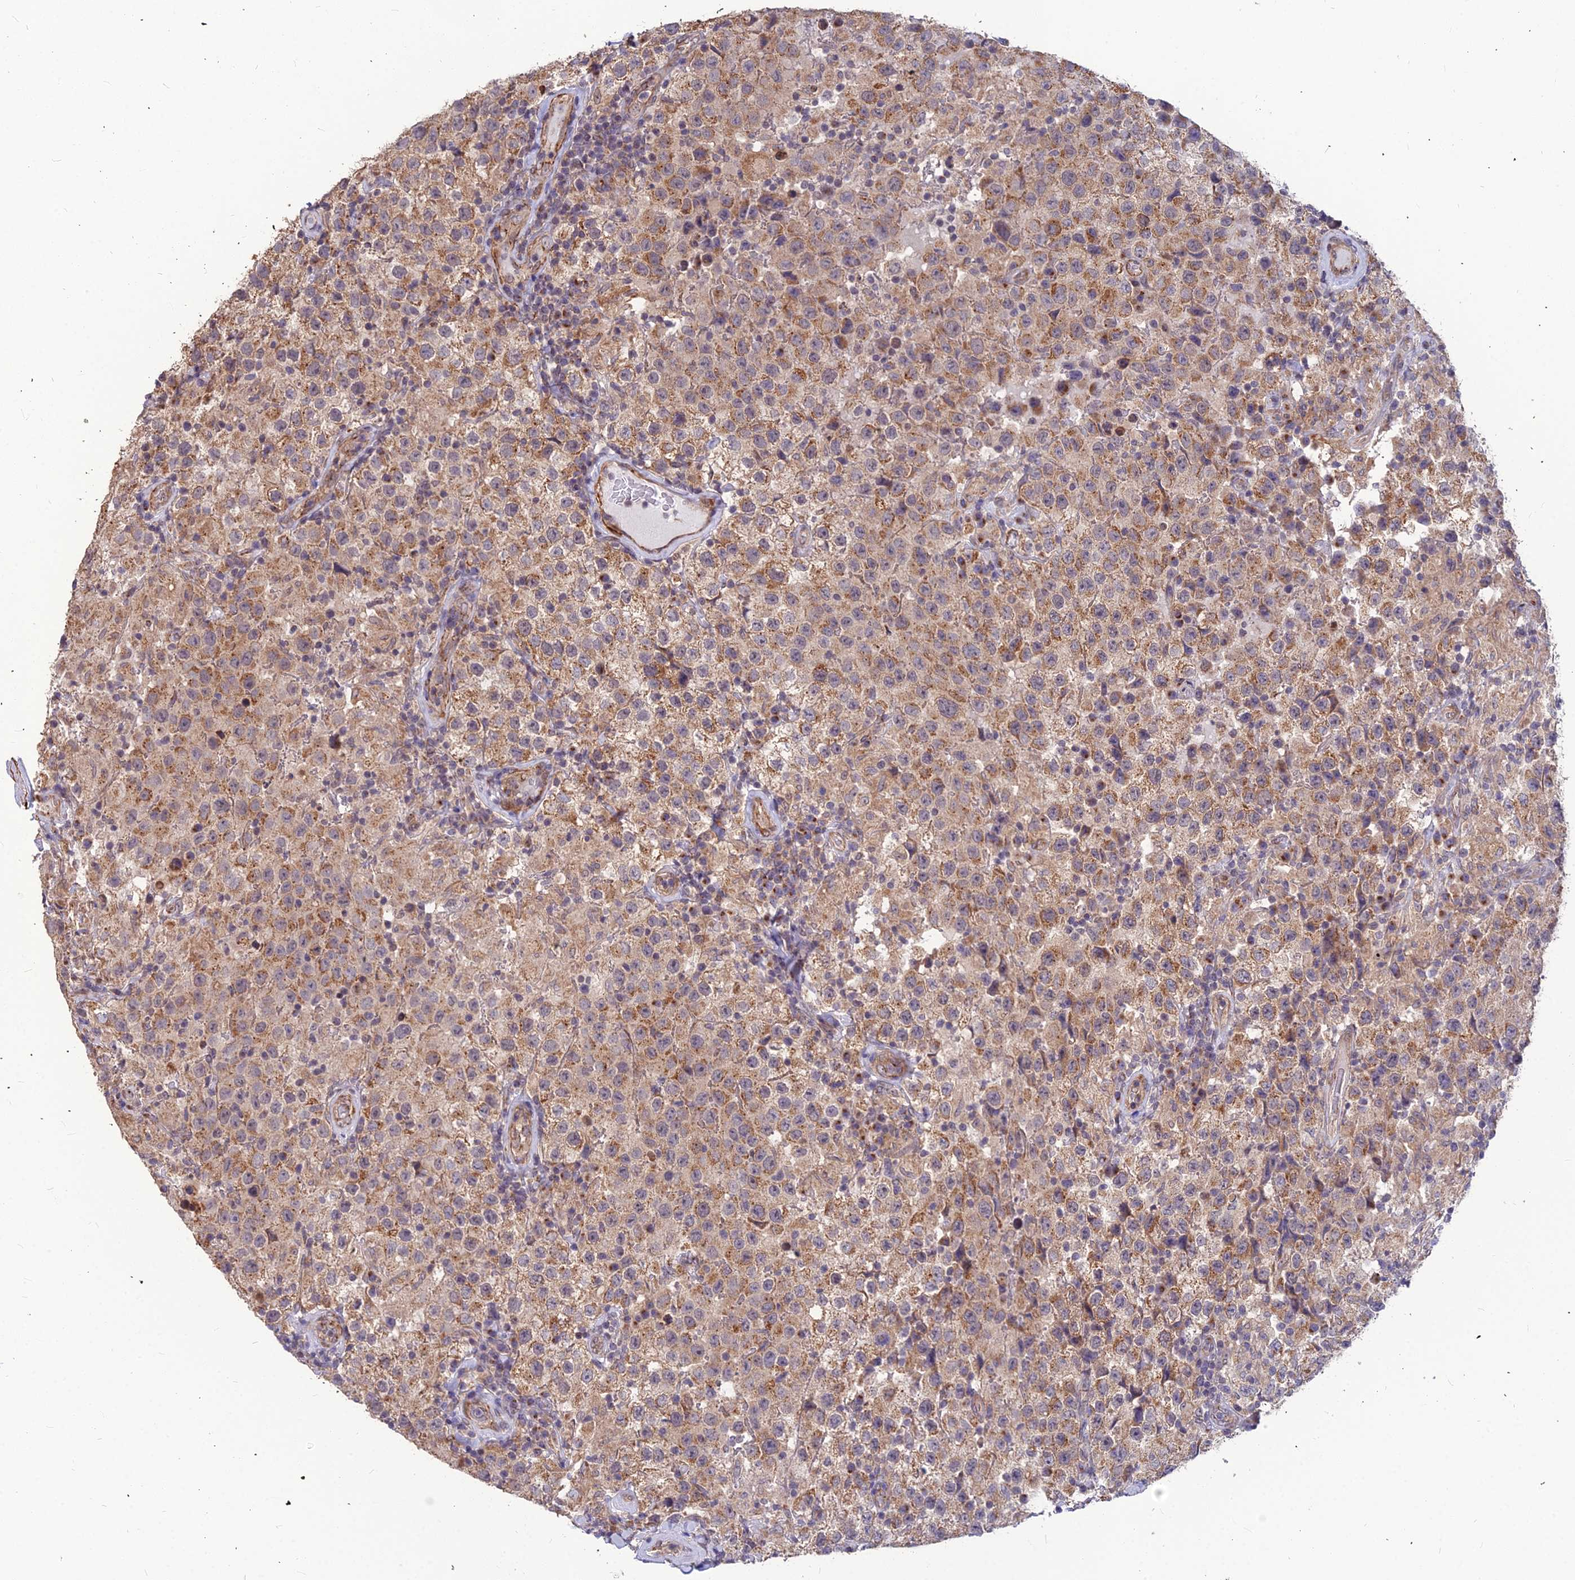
{"staining": {"intensity": "moderate", "quantity": ">75%", "location": "cytoplasmic/membranous"}, "tissue": "testis cancer", "cell_type": "Tumor cells", "image_type": "cancer", "snomed": [{"axis": "morphology", "description": "Seminoma, NOS"}, {"axis": "morphology", "description": "Carcinoma, Embryonal, NOS"}, {"axis": "topography", "description": "Testis"}], "caption": "Immunohistochemistry (IHC) (DAB (3,3'-diaminobenzidine)) staining of human testis seminoma demonstrates moderate cytoplasmic/membranous protein positivity in approximately >75% of tumor cells.", "gene": "LEKR1", "patient": {"sex": "male", "age": 41}}